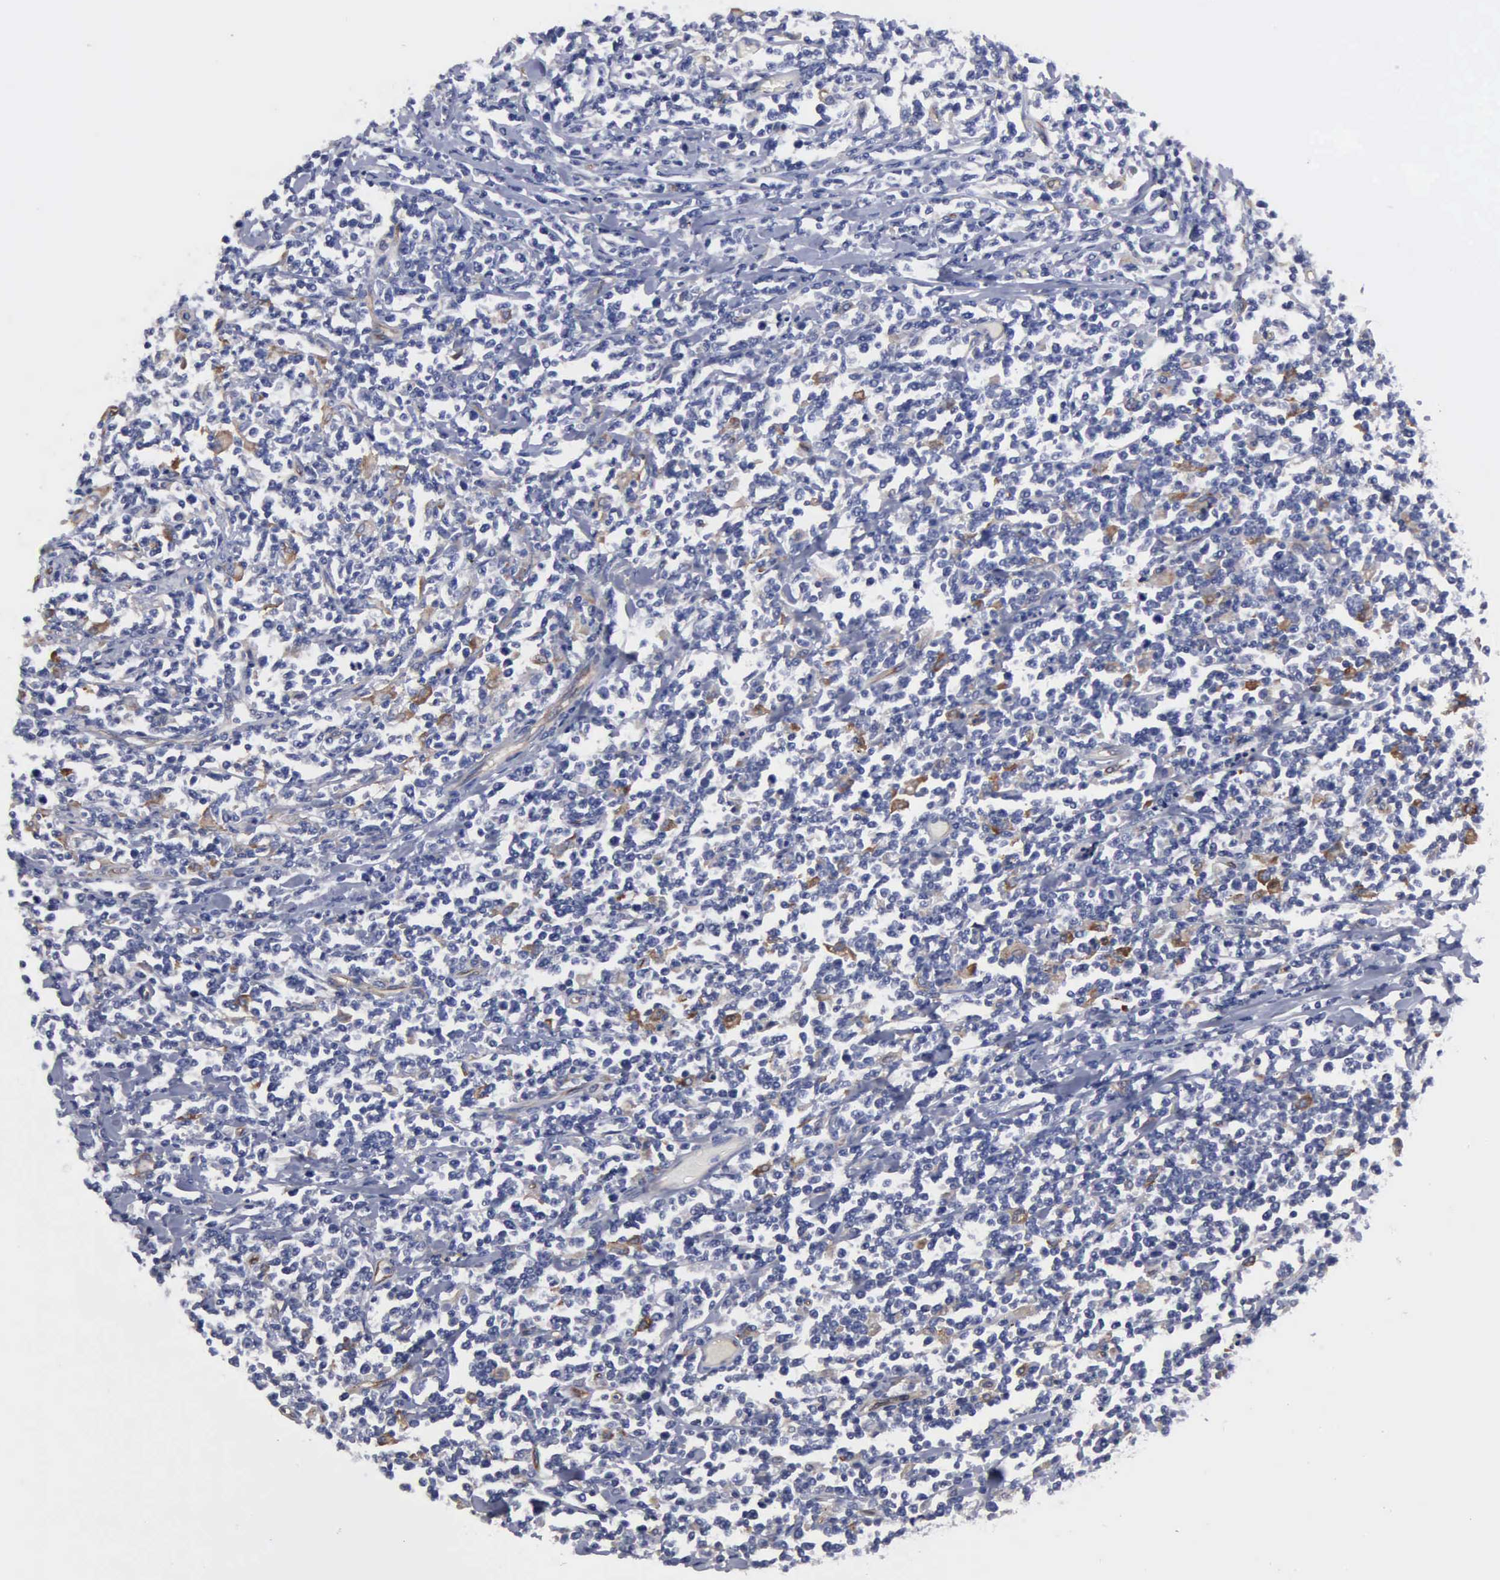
{"staining": {"intensity": "weak", "quantity": "<25%", "location": "cytoplasmic/membranous"}, "tissue": "lymphoma", "cell_type": "Tumor cells", "image_type": "cancer", "snomed": [{"axis": "morphology", "description": "Malignant lymphoma, non-Hodgkin's type, High grade"}, {"axis": "topography", "description": "Colon"}], "caption": "IHC of human lymphoma demonstrates no positivity in tumor cells.", "gene": "RDX", "patient": {"sex": "male", "age": 82}}